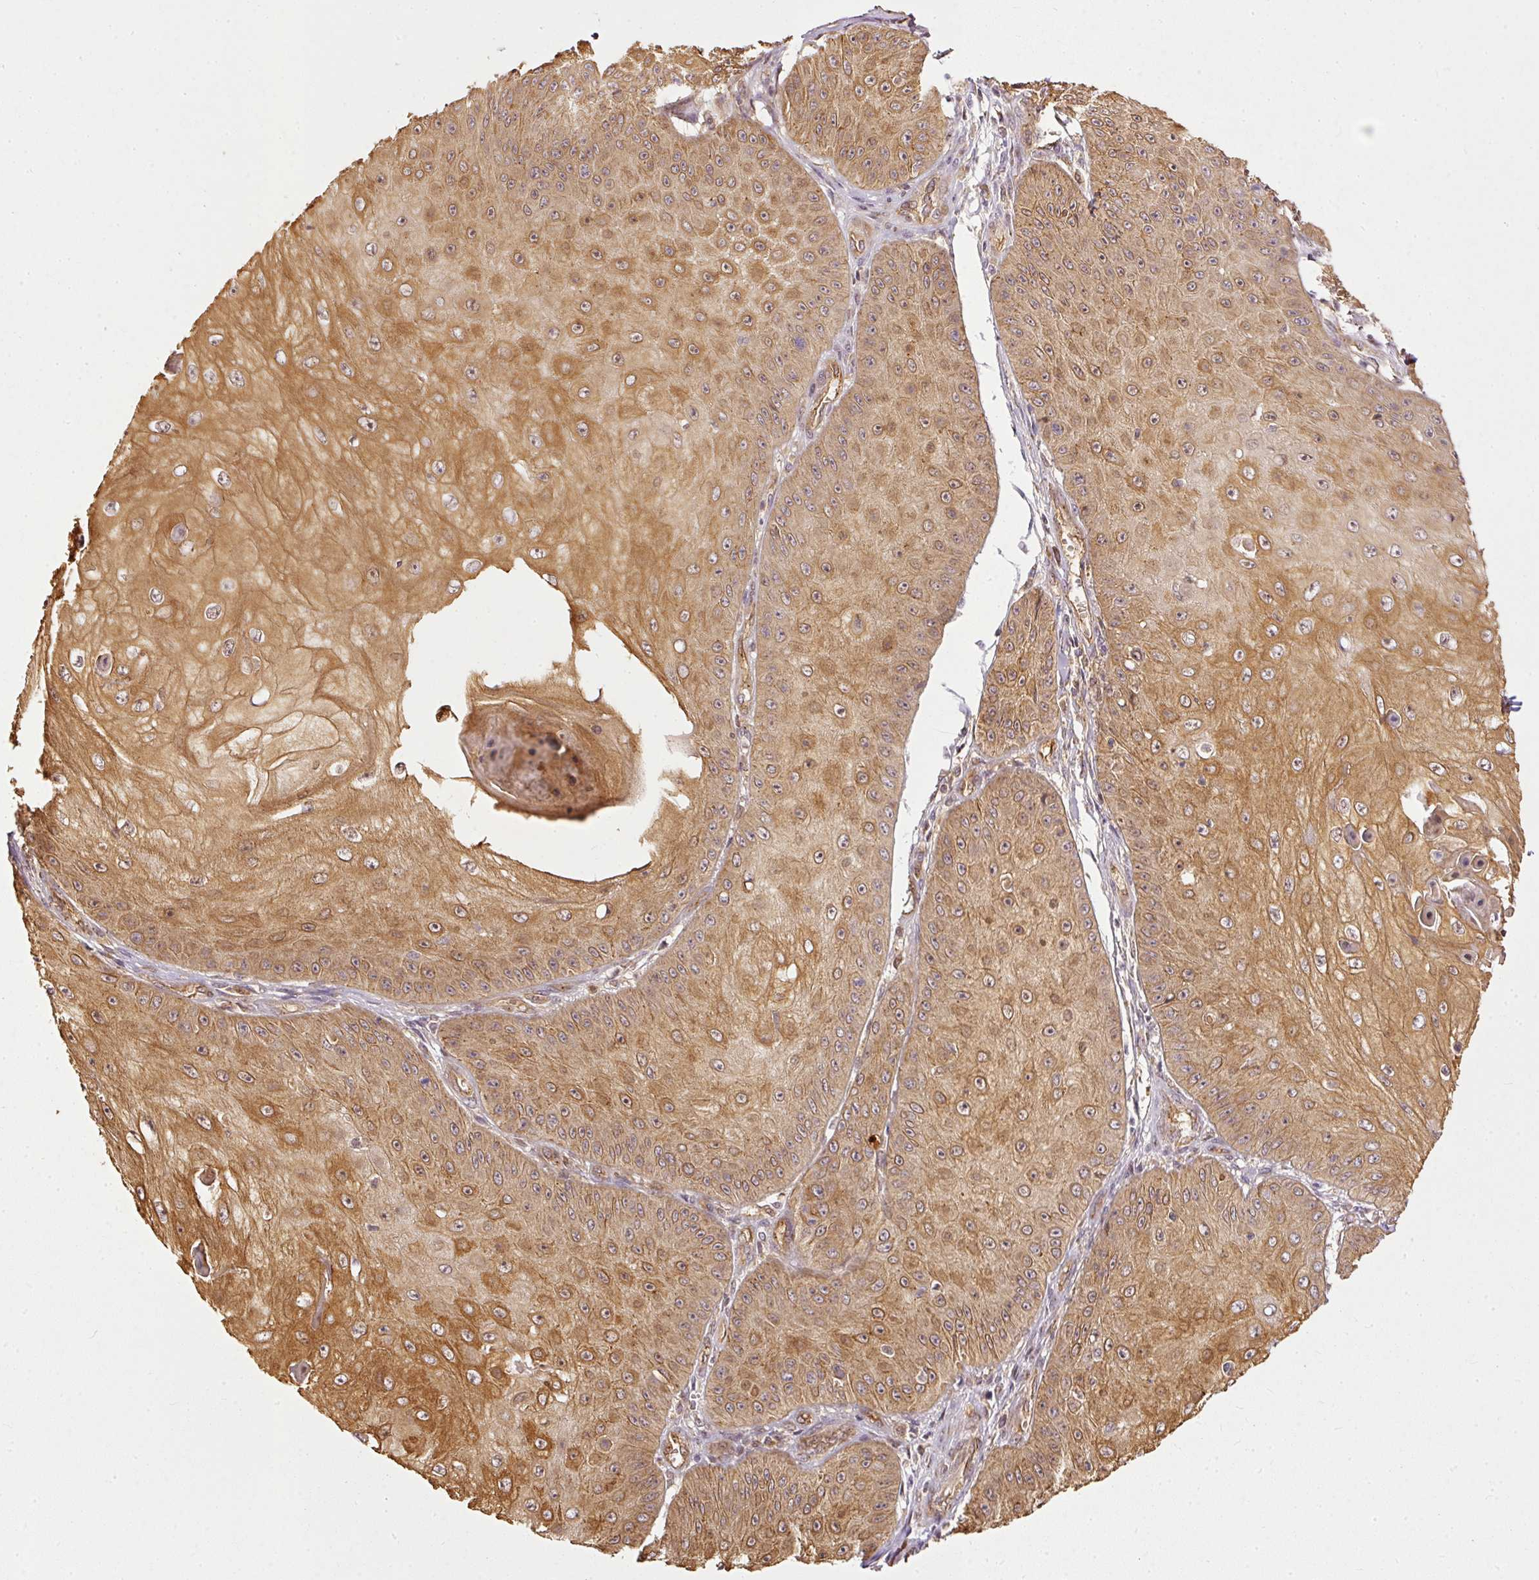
{"staining": {"intensity": "strong", "quantity": ">75%", "location": "cytoplasmic/membranous"}, "tissue": "skin cancer", "cell_type": "Tumor cells", "image_type": "cancer", "snomed": [{"axis": "morphology", "description": "Squamous cell carcinoma, NOS"}, {"axis": "topography", "description": "Skin"}], "caption": "The immunohistochemical stain highlights strong cytoplasmic/membranous staining in tumor cells of squamous cell carcinoma (skin) tissue.", "gene": "MIF4GD", "patient": {"sex": "male", "age": 70}}